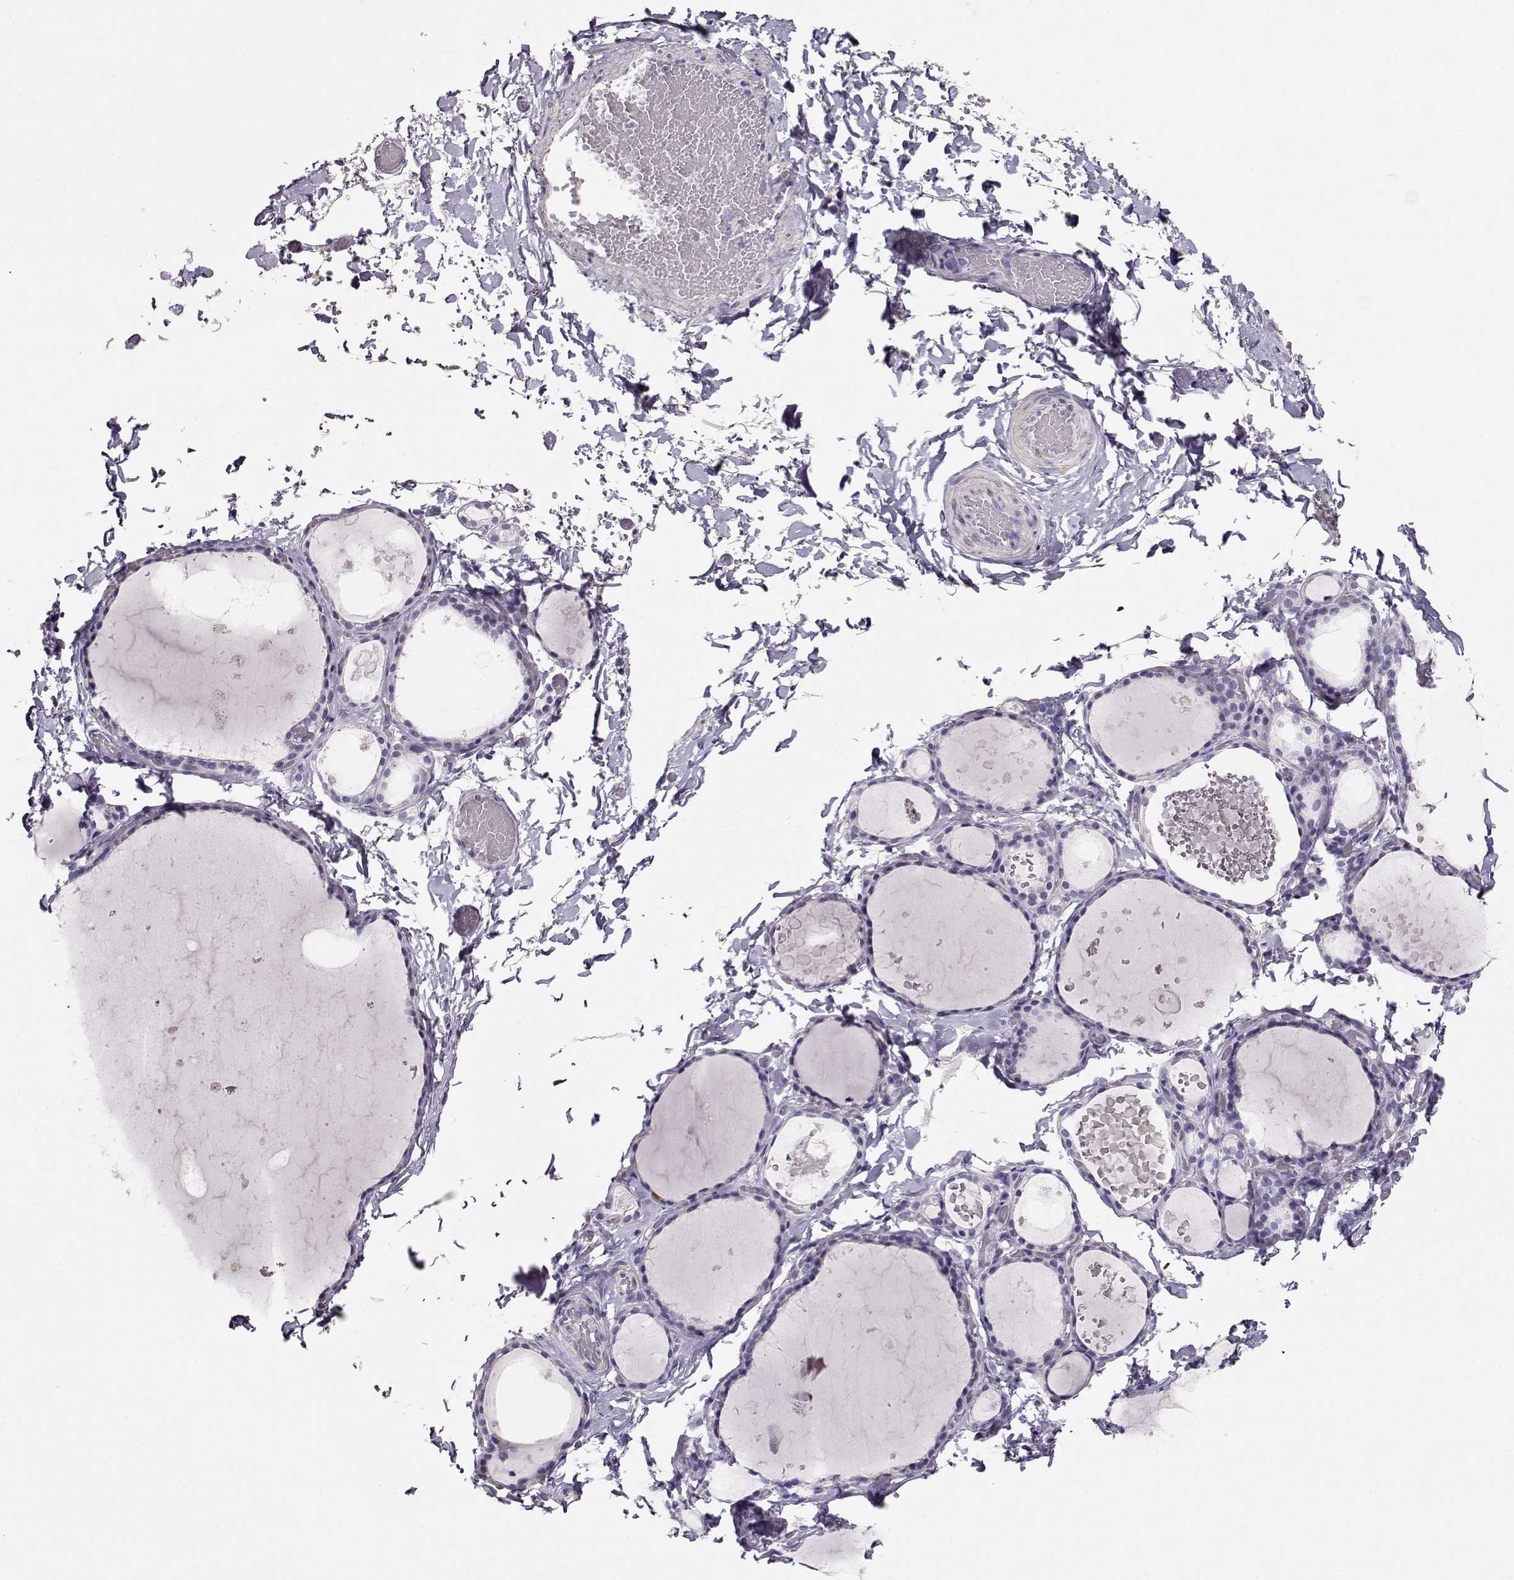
{"staining": {"intensity": "negative", "quantity": "none", "location": "none"}, "tissue": "thyroid gland", "cell_type": "Glandular cells", "image_type": "normal", "snomed": [{"axis": "morphology", "description": "Normal tissue, NOS"}, {"axis": "topography", "description": "Thyroid gland"}], "caption": "Protein analysis of benign thyroid gland reveals no significant positivity in glandular cells.", "gene": "RBM44", "patient": {"sex": "female", "age": 56}}